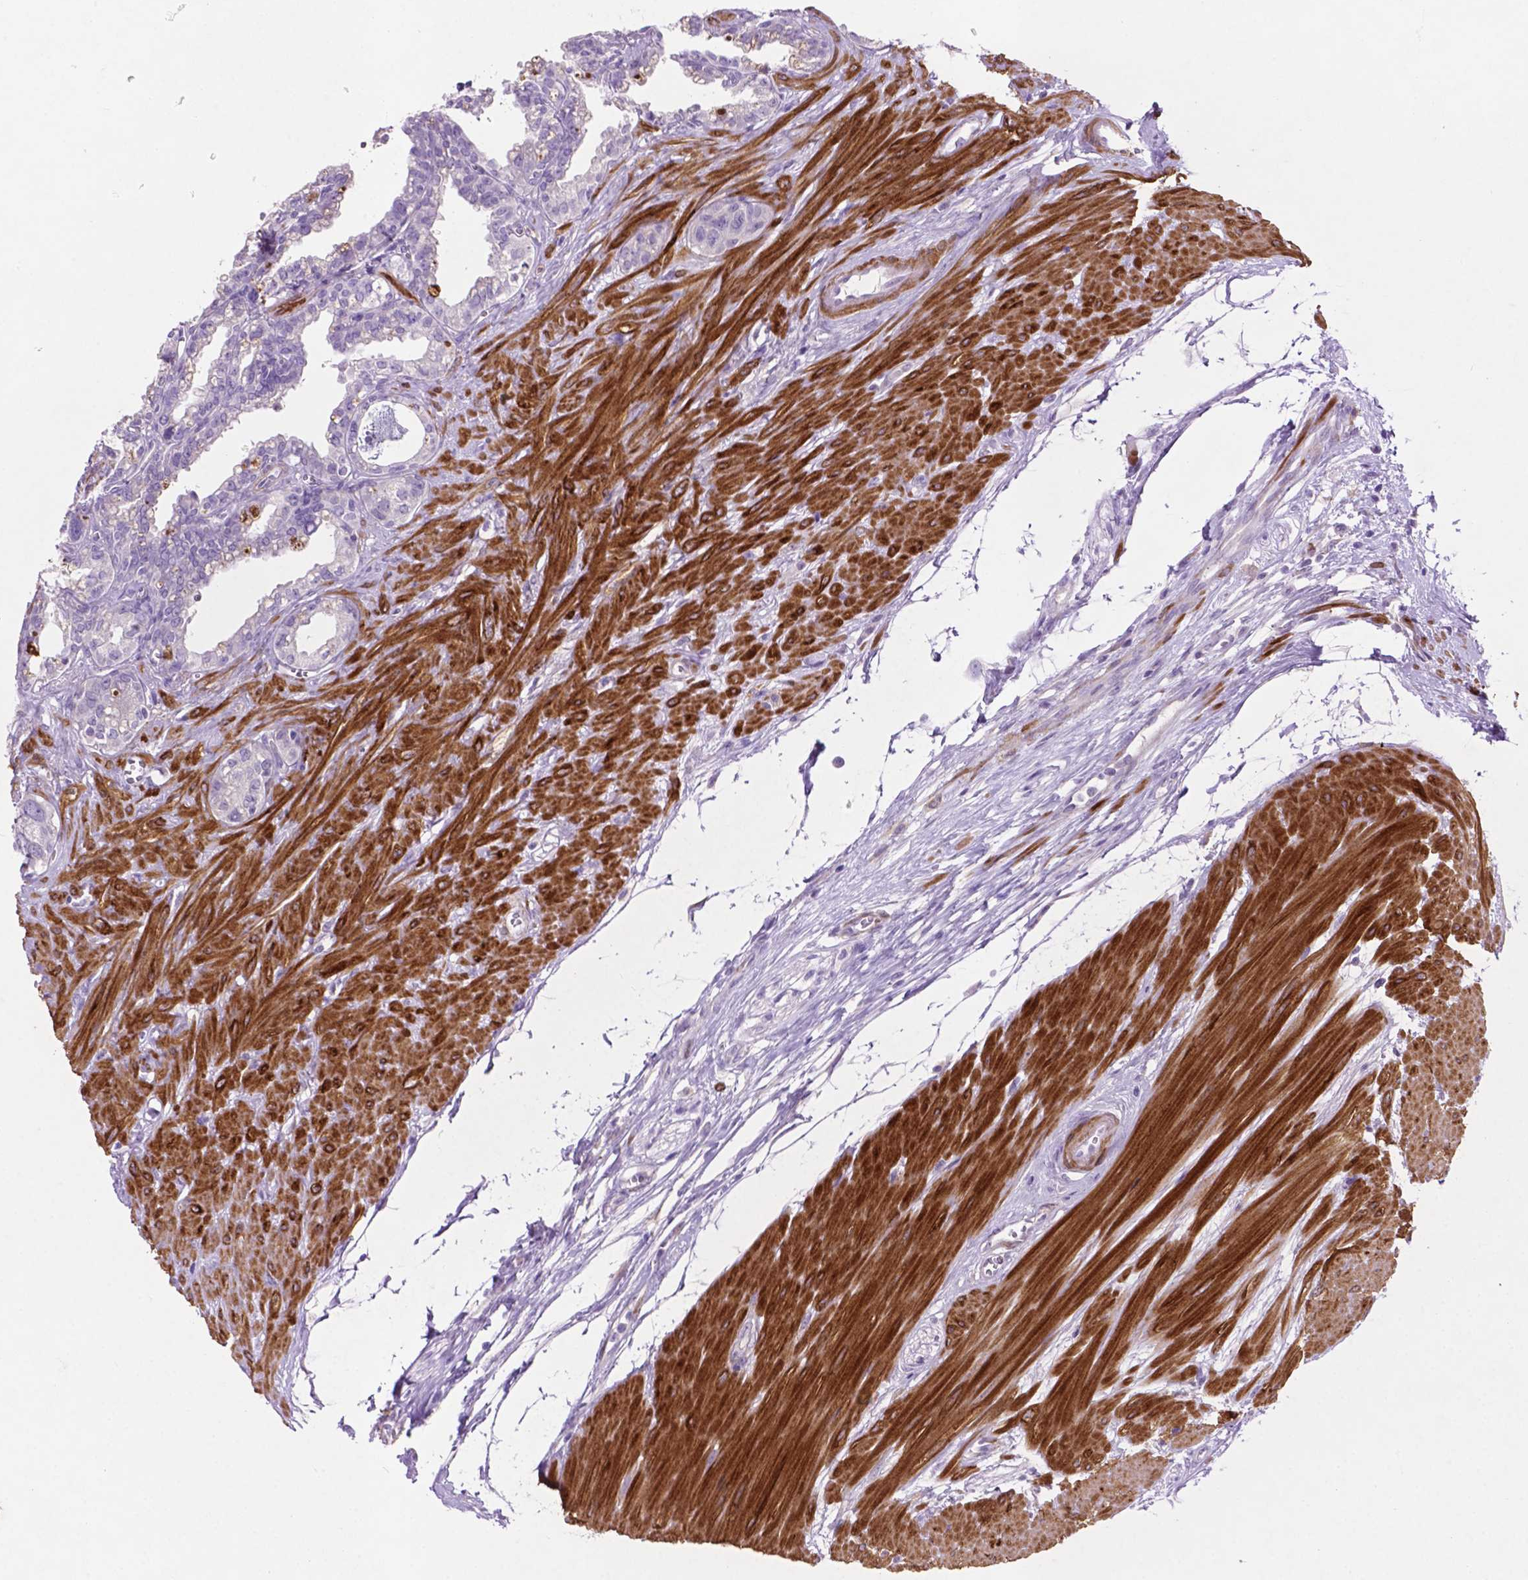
{"staining": {"intensity": "negative", "quantity": "none", "location": "none"}, "tissue": "seminal vesicle", "cell_type": "Glandular cells", "image_type": "normal", "snomed": [{"axis": "morphology", "description": "Normal tissue, NOS"}, {"axis": "morphology", "description": "Urothelial carcinoma, NOS"}, {"axis": "topography", "description": "Urinary bladder"}, {"axis": "topography", "description": "Seminal veicle"}], "caption": "Immunohistochemical staining of benign human seminal vesicle displays no significant expression in glandular cells.", "gene": "ASPG", "patient": {"sex": "male", "age": 76}}